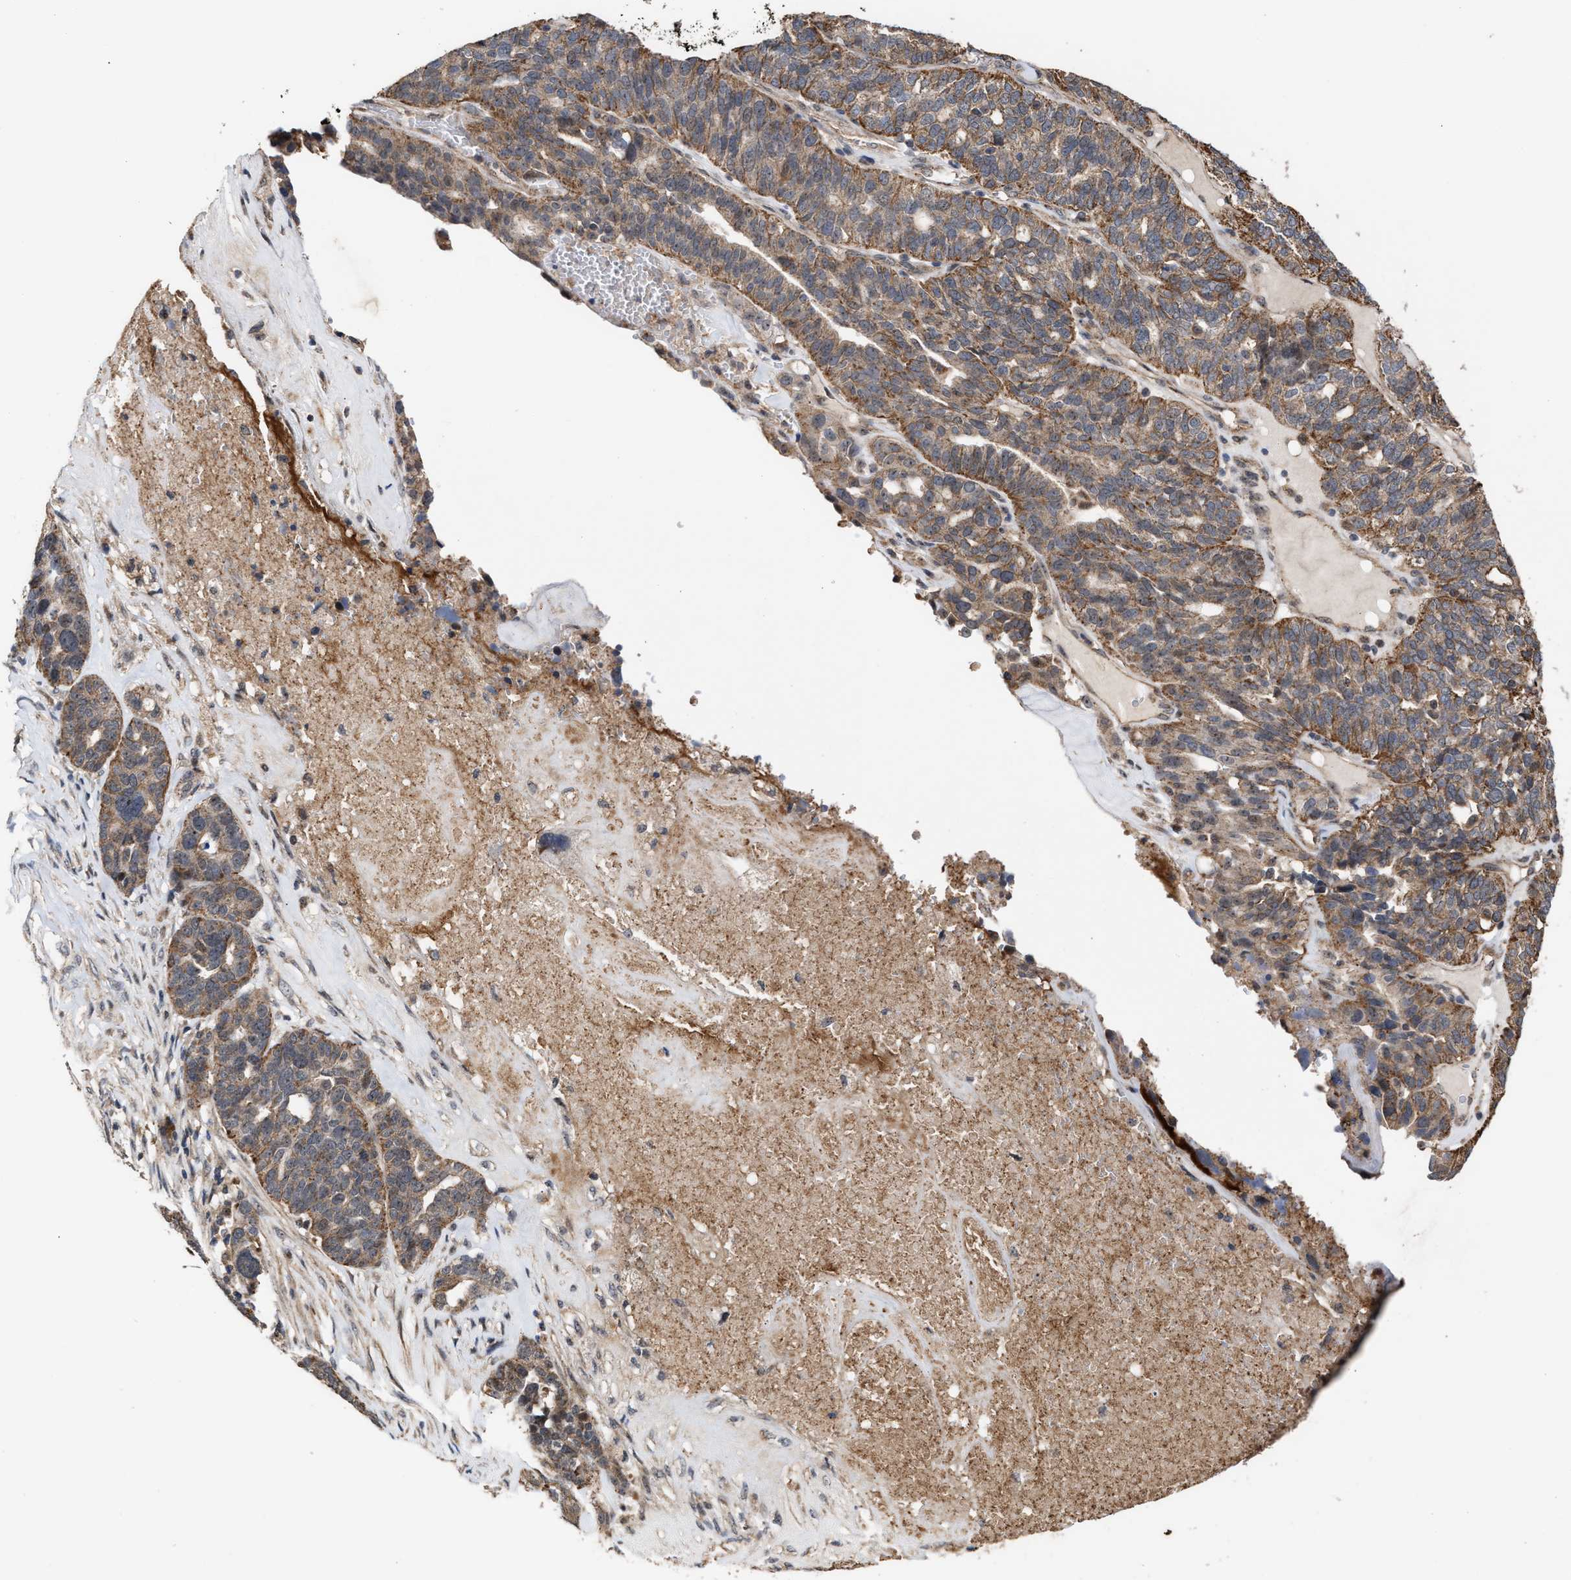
{"staining": {"intensity": "moderate", "quantity": ">75%", "location": "cytoplasmic/membranous"}, "tissue": "ovarian cancer", "cell_type": "Tumor cells", "image_type": "cancer", "snomed": [{"axis": "morphology", "description": "Cystadenocarcinoma, serous, NOS"}, {"axis": "topography", "description": "Ovary"}], "caption": "Serous cystadenocarcinoma (ovarian) stained for a protein displays moderate cytoplasmic/membranous positivity in tumor cells.", "gene": "EXOSC2", "patient": {"sex": "female", "age": 59}}